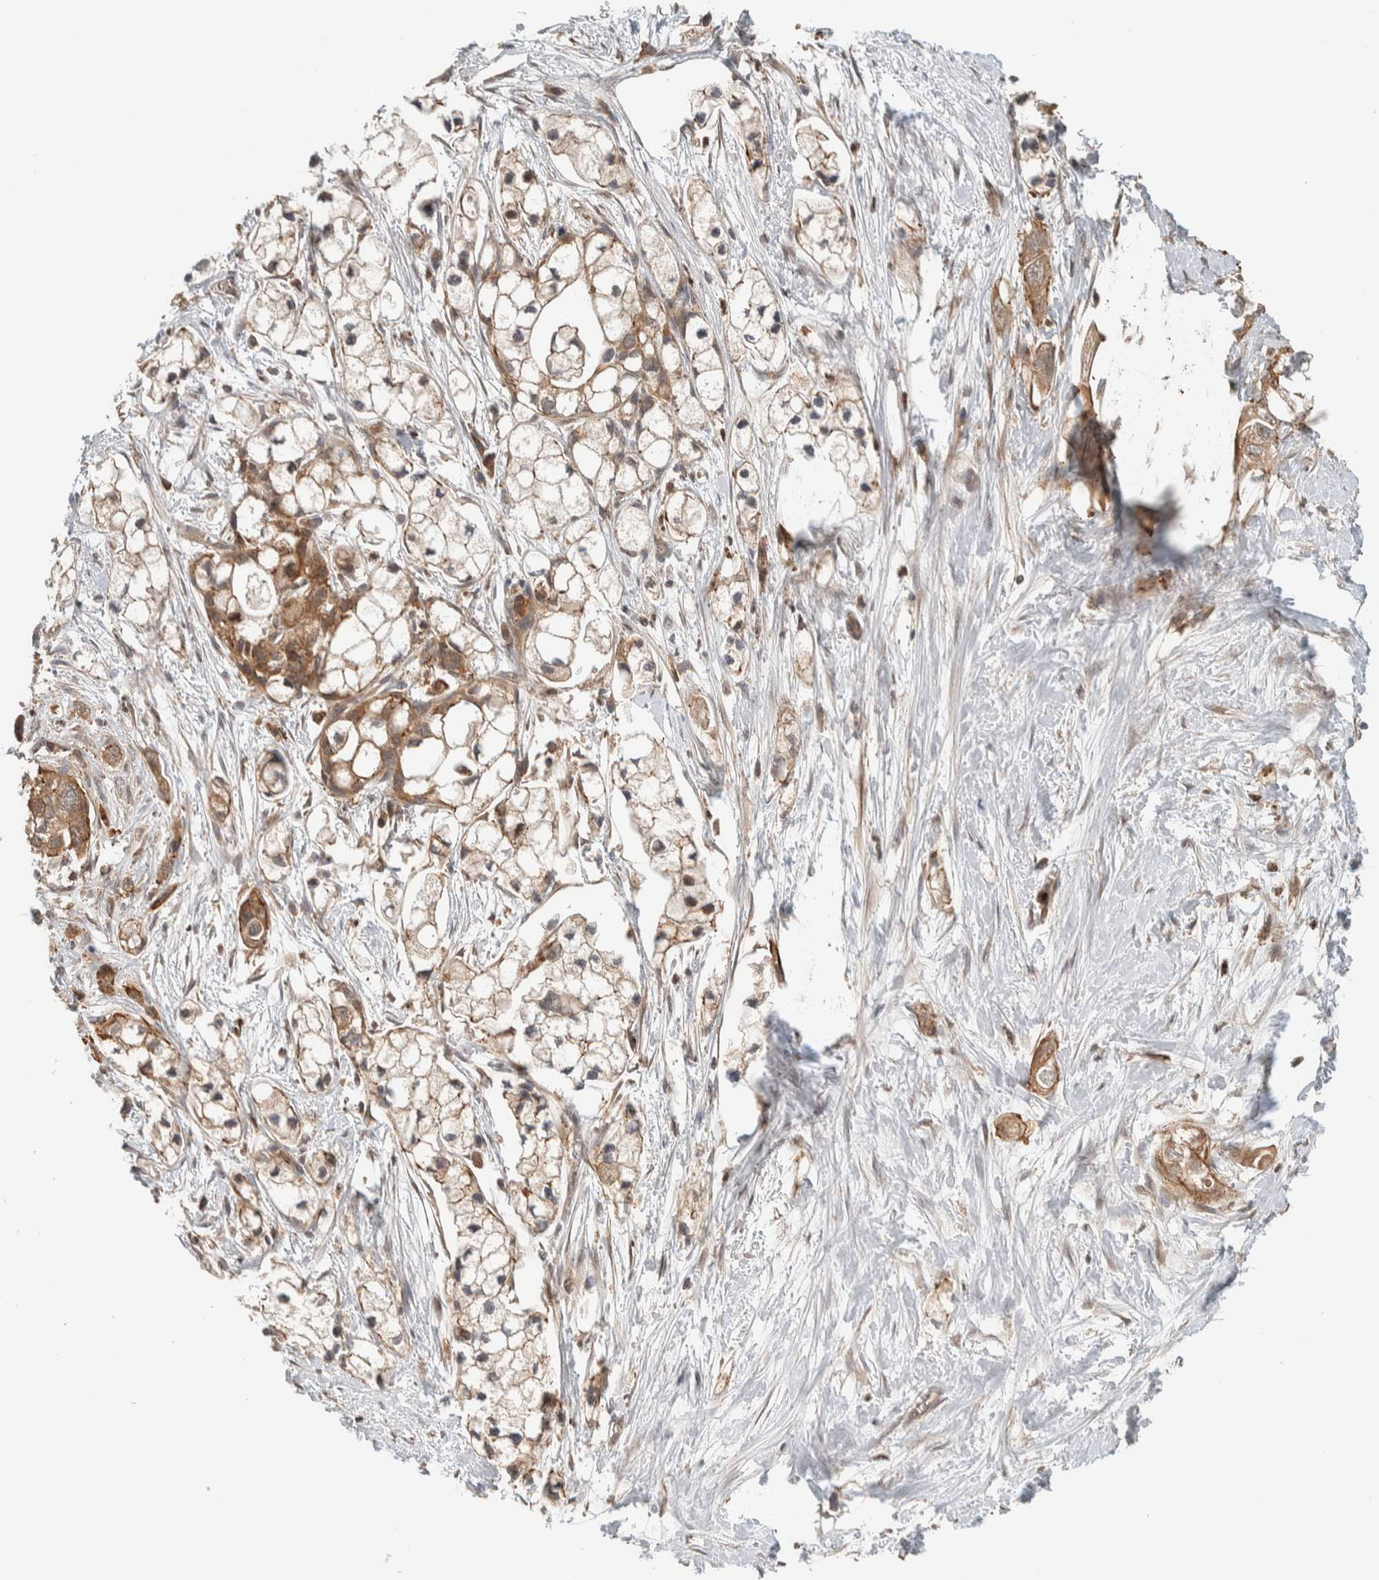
{"staining": {"intensity": "moderate", "quantity": "25%-75%", "location": "cytoplasmic/membranous"}, "tissue": "pancreatic cancer", "cell_type": "Tumor cells", "image_type": "cancer", "snomed": [{"axis": "morphology", "description": "Adenocarcinoma, NOS"}, {"axis": "topography", "description": "Pancreas"}], "caption": "Protein expression by immunohistochemistry (IHC) reveals moderate cytoplasmic/membranous positivity in approximately 25%-75% of tumor cells in pancreatic cancer (adenocarcinoma).", "gene": "VPS53", "patient": {"sex": "male", "age": 74}}